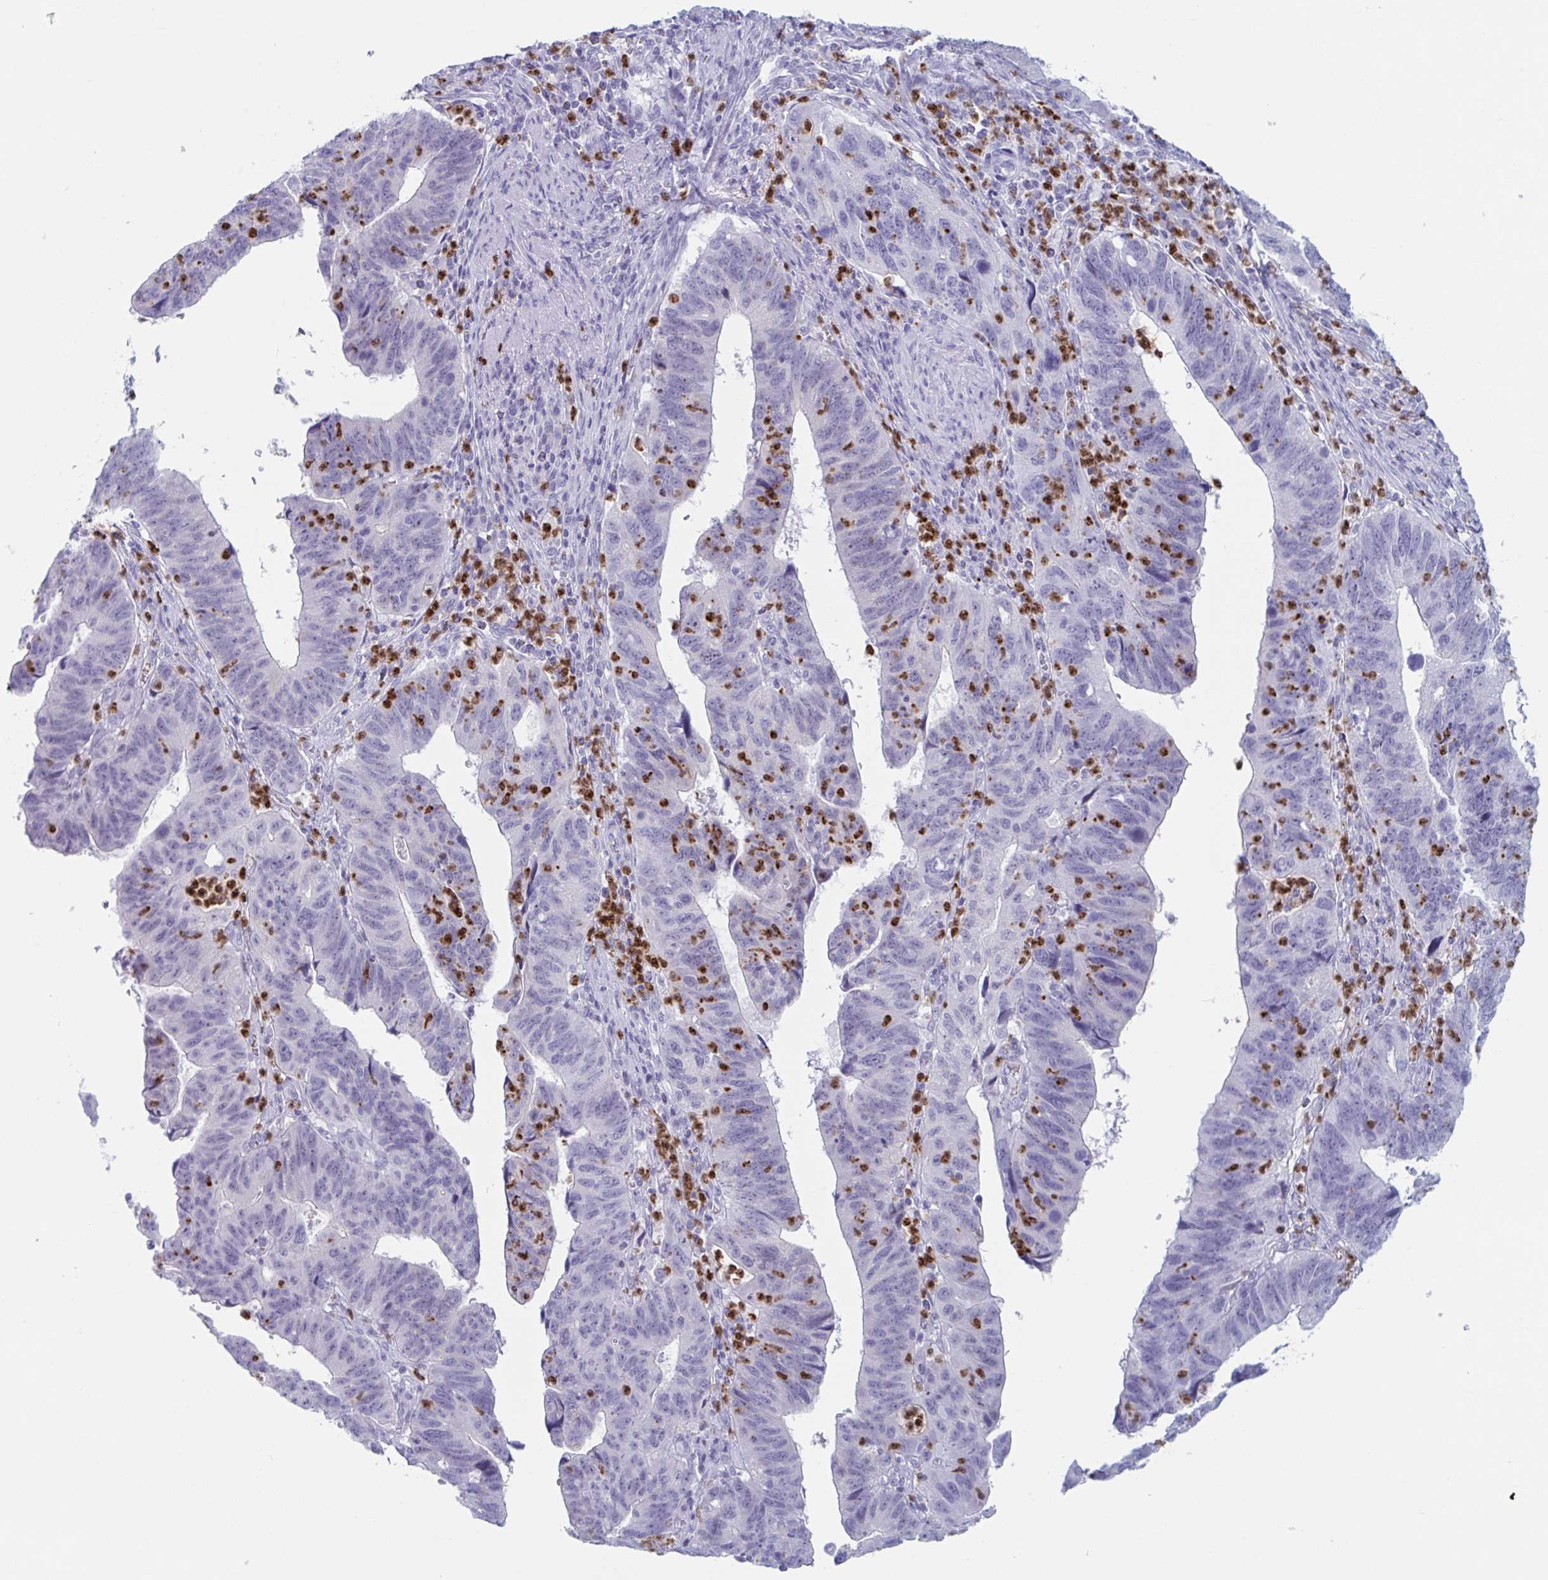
{"staining": {"intensity": "negative", "quantity": "none", "location": "none"}, "tissue": "stomach cancer", "cell_type": "Tumor cells", "image_type": "cancer", "snomed": [{"axis": "morphology", "description": "Adenocarcinoma, NOS"}, {"axis": "topography", "description": "Stomach"}], "caption": "Stomach cancer was stained to show a protein in brown. There is no significant staining in tumor cells.", "gene": "CYP4F11", "patient": {"sex": "male", "age": 59}}